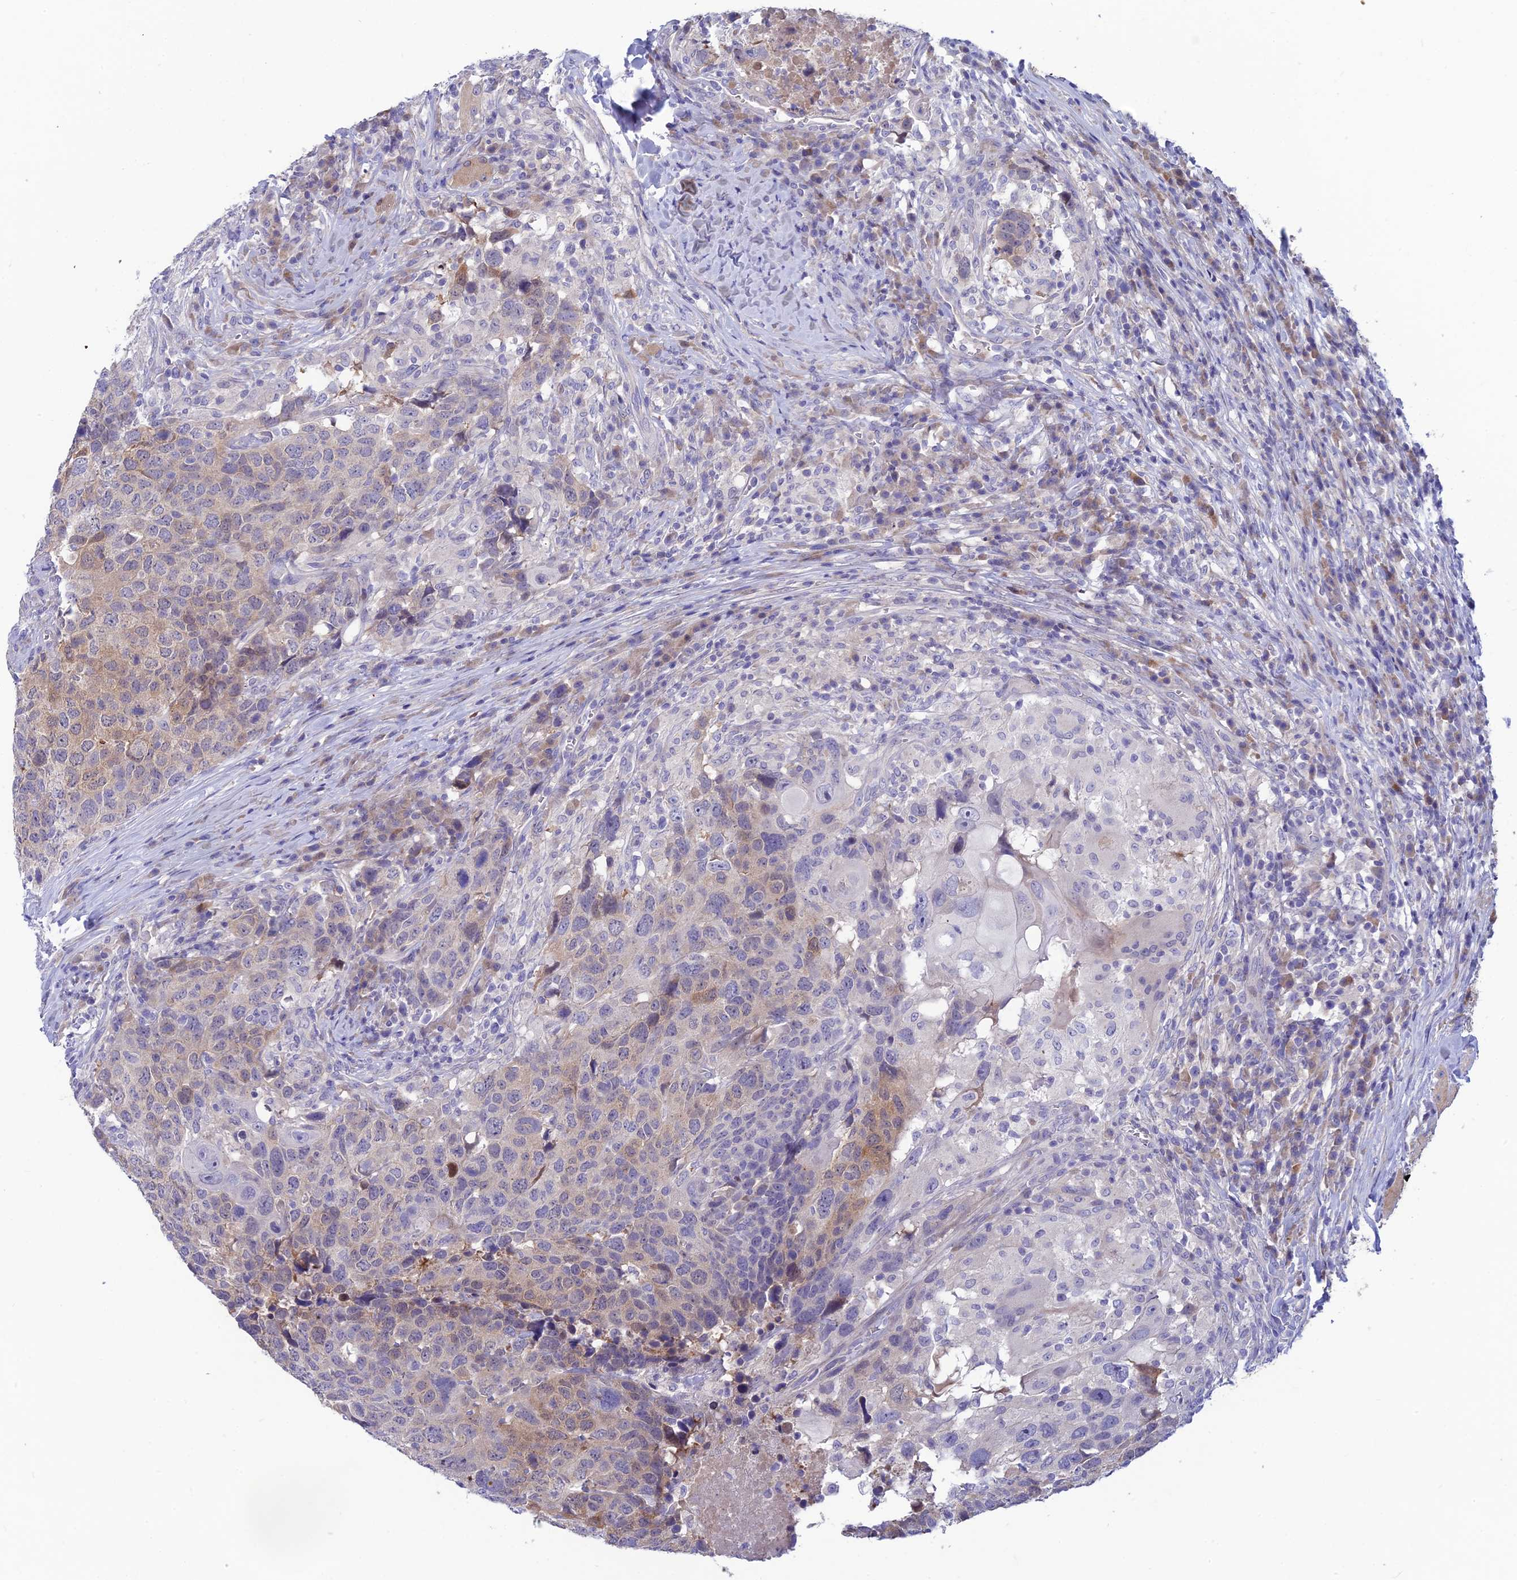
{"staining": {"intensity": "weak", "quantity": "<25%", "location": "cytoplasmic/membranous"}, "tissue": "head and neck cancer", "cell_type": "Tumor cells", "image_type": "cancer", "snomed": [{"axis": "morphology", "description": "Squamous cell carcinoma, NOS"}, {"axis": "topography", "description": "Head-Neck"}], "caption": "High magnification brightfield microscopy of head and neck cancer stained with DAB (brown) and counterstained with hematoxylin (blue): tumor cells show no significant positivity.", "gene": "XPO7", "patient": {"sex": "male", "age": 66}}